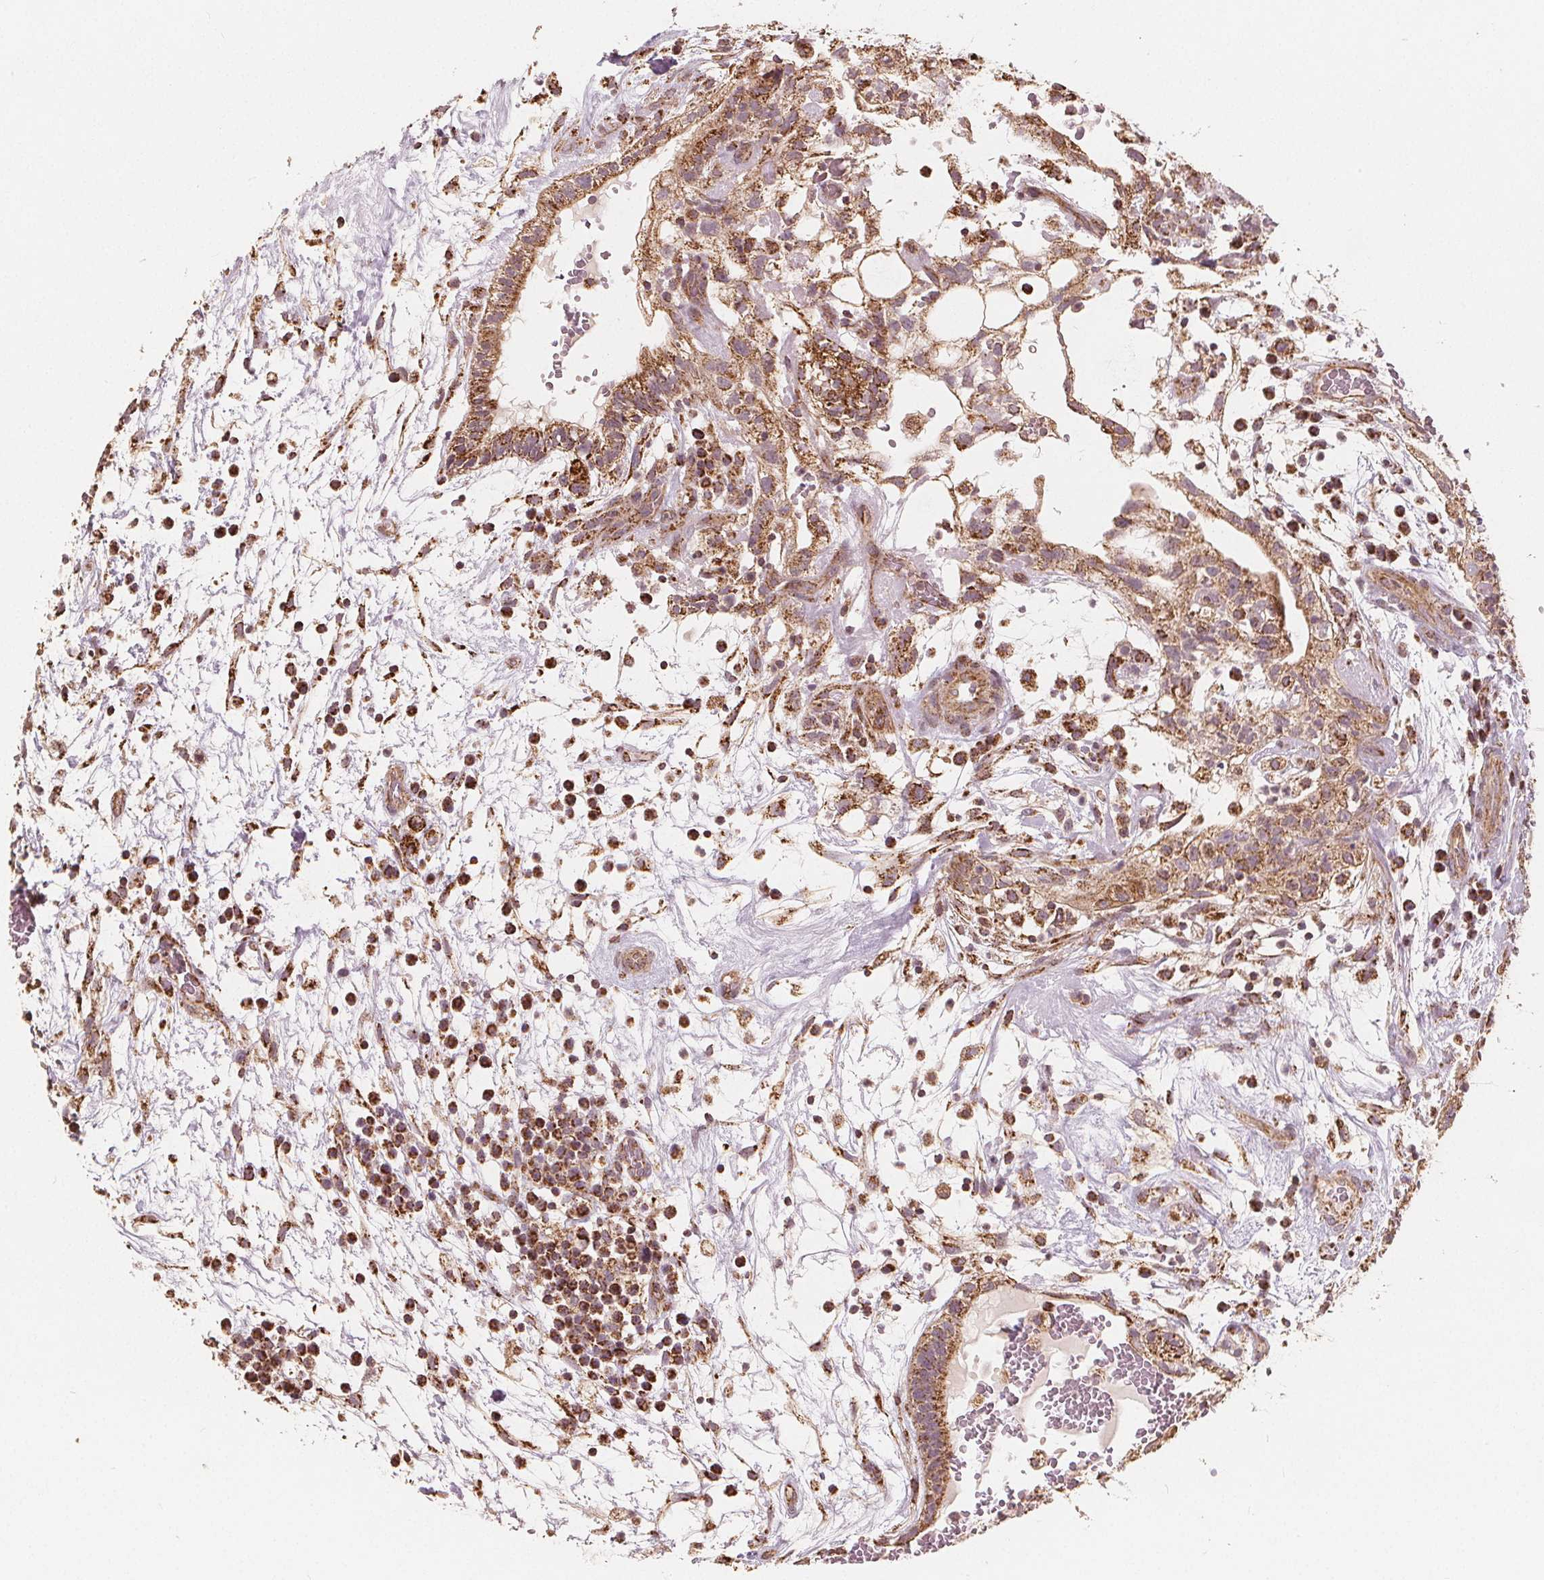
{"staining": {"intensity": "moderate", "quantity": ">75%", "location": "cytoplasmic/membranous"}, "tissue": "testis cancer", "cell_type": "Tumor cells", "image_type": "cancer", "snomed": [{"axis": "morphology", "description": "Normal tissue, NOS"}, {"axis": "morphology", "description": "Carcinoma, Embryonal, NOS"}, {"axis": "topography", "description": "Testis"}], "caption": "An image of human embryonal carcinoma (testis) stained for a protein exhibits moderate cytoplasmic/membranous brown staining in tumor cells.", "gene": "PEX26", "patient": {"sex": "male", "age": 32}}